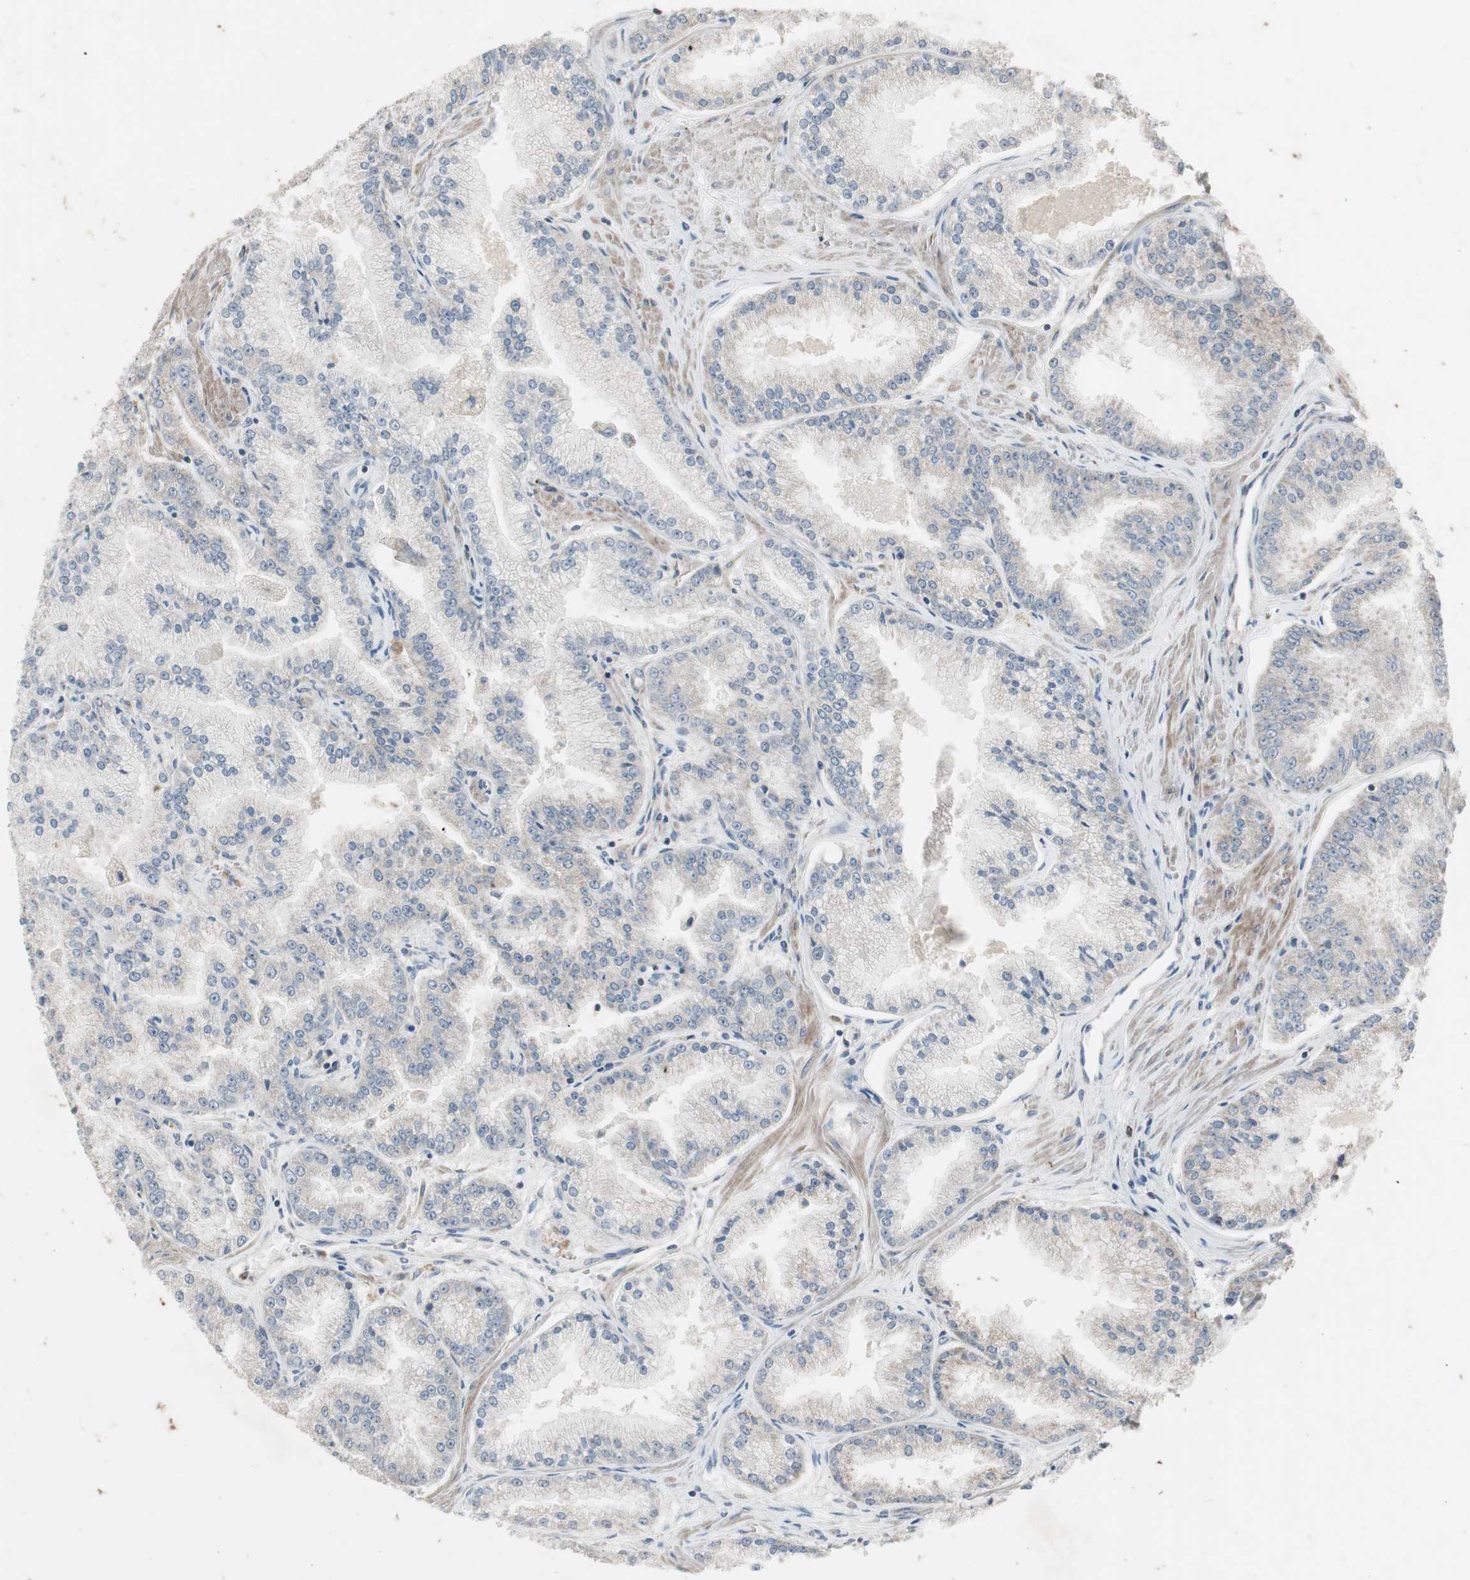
{"staining": {"intensity": "weak", "quantity": ">75%", "location": "cytoplasmic/membranous"}, "tissue": "prostate cancer", "cell_type": "Tumor cells", "image_type": "cancer", "snomed": [{"axis": "morphology", "description": "Adenocarcinoma, High grade"}, {"axis": "topography", "description": "Prostate"}], "caption": "Immunohistochemistry (IHC) of prostate cancer demonstrates low levels of weak cytoplasmic/membranous positivity in approximately >75% of tumor cells.", "gene": "CPT1A", "patient": {"sex": "male", "age": 61}}